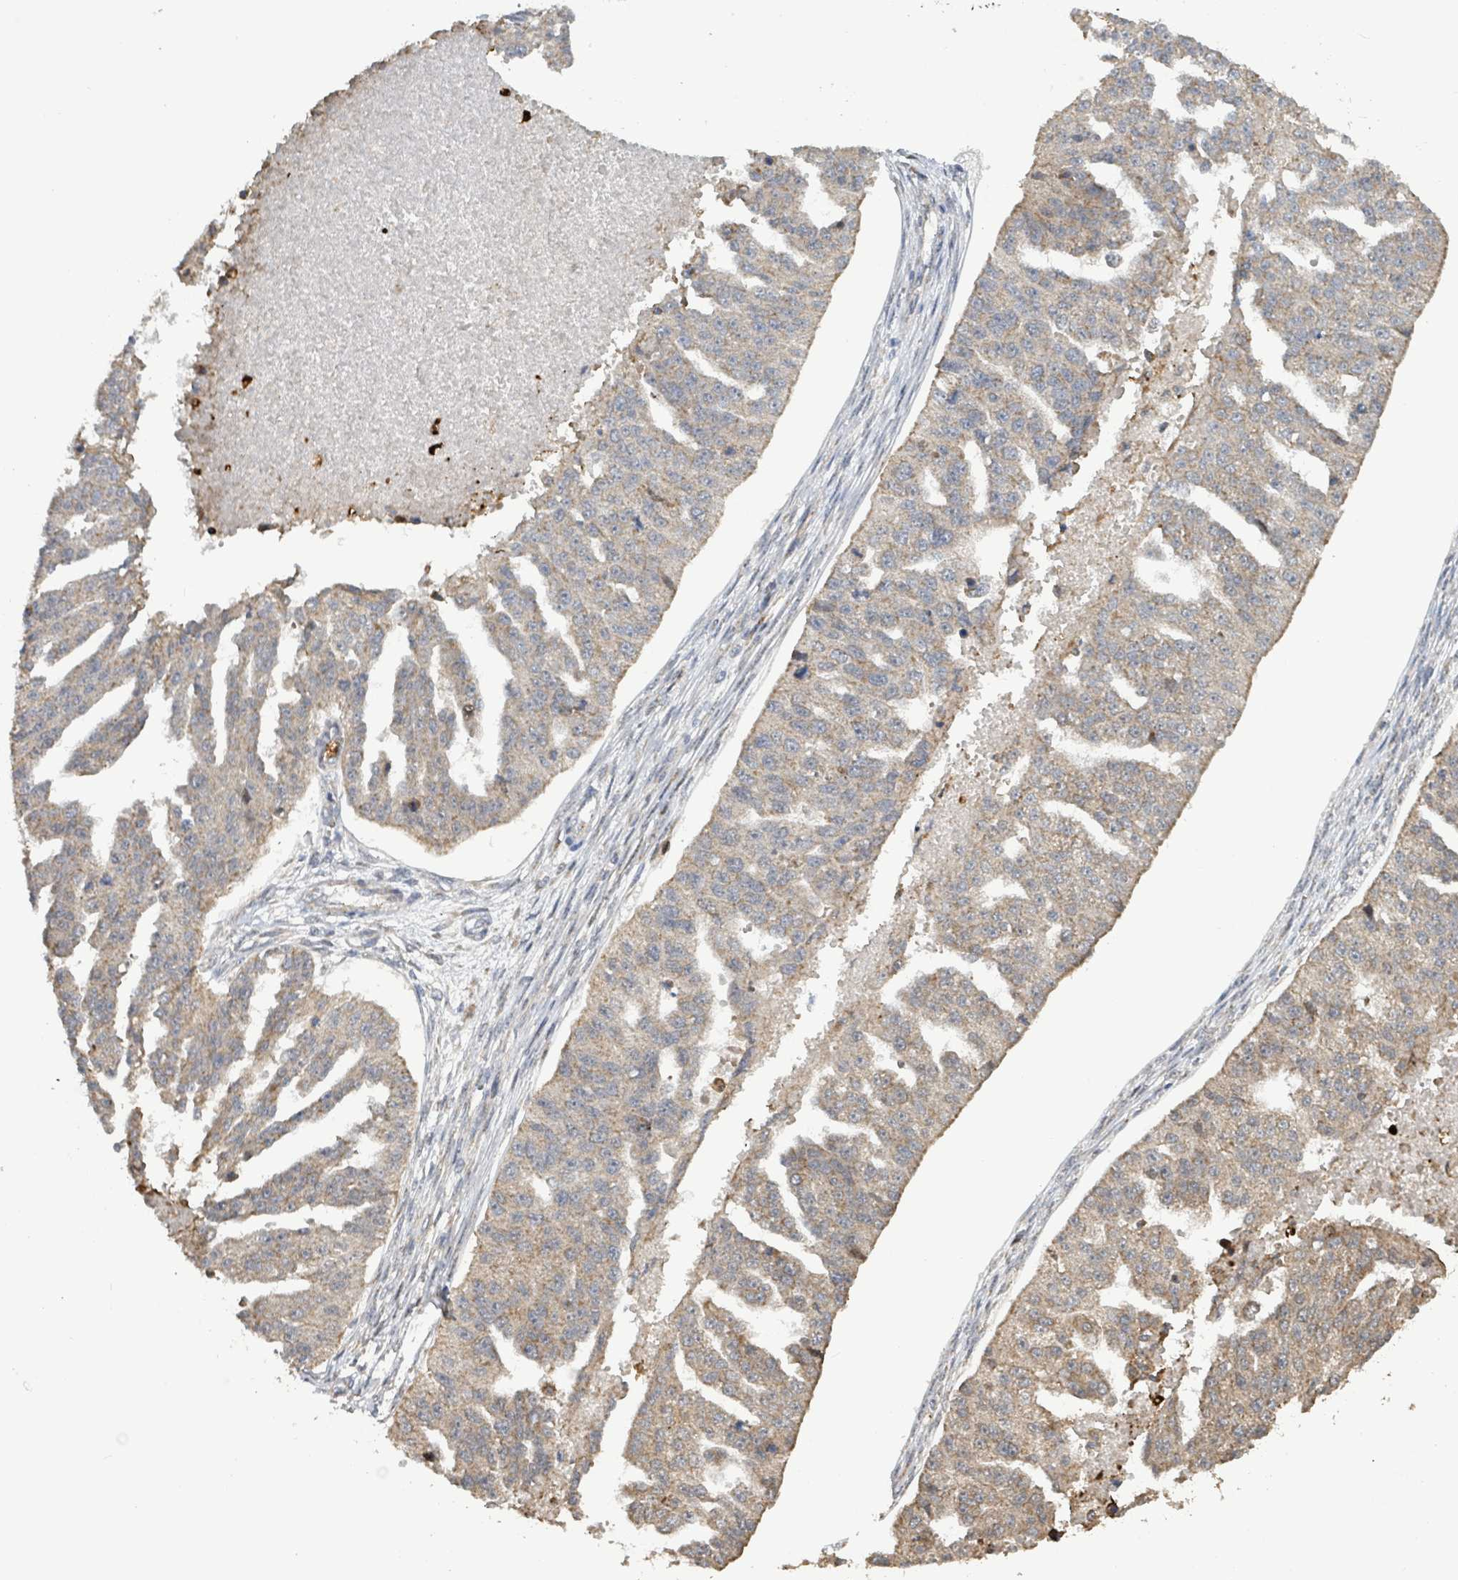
{"staining": {"intensity": "moderate", "quantity": "25%-75%", "location": "cytoplasmic/membranous"}, "tissue": "ovarian cancer", "cell_type": "Tumor cells", "image_type": "cancer", "snomed": [{"axis": "morphology", "description": "Cystadenocarcinoma, serous, NOS"}, {"axis": "topography", "description": "Ovary"}], "caption": "Protein expression analysis of ovarian cancer (serous cystadenocarcinoma) reveals moderate cytoplasmic/membranous expression in approximately 25%-75% of tumor cells.", "gene": "COQ6", "patient": {"sex": "female", "age": 58}}